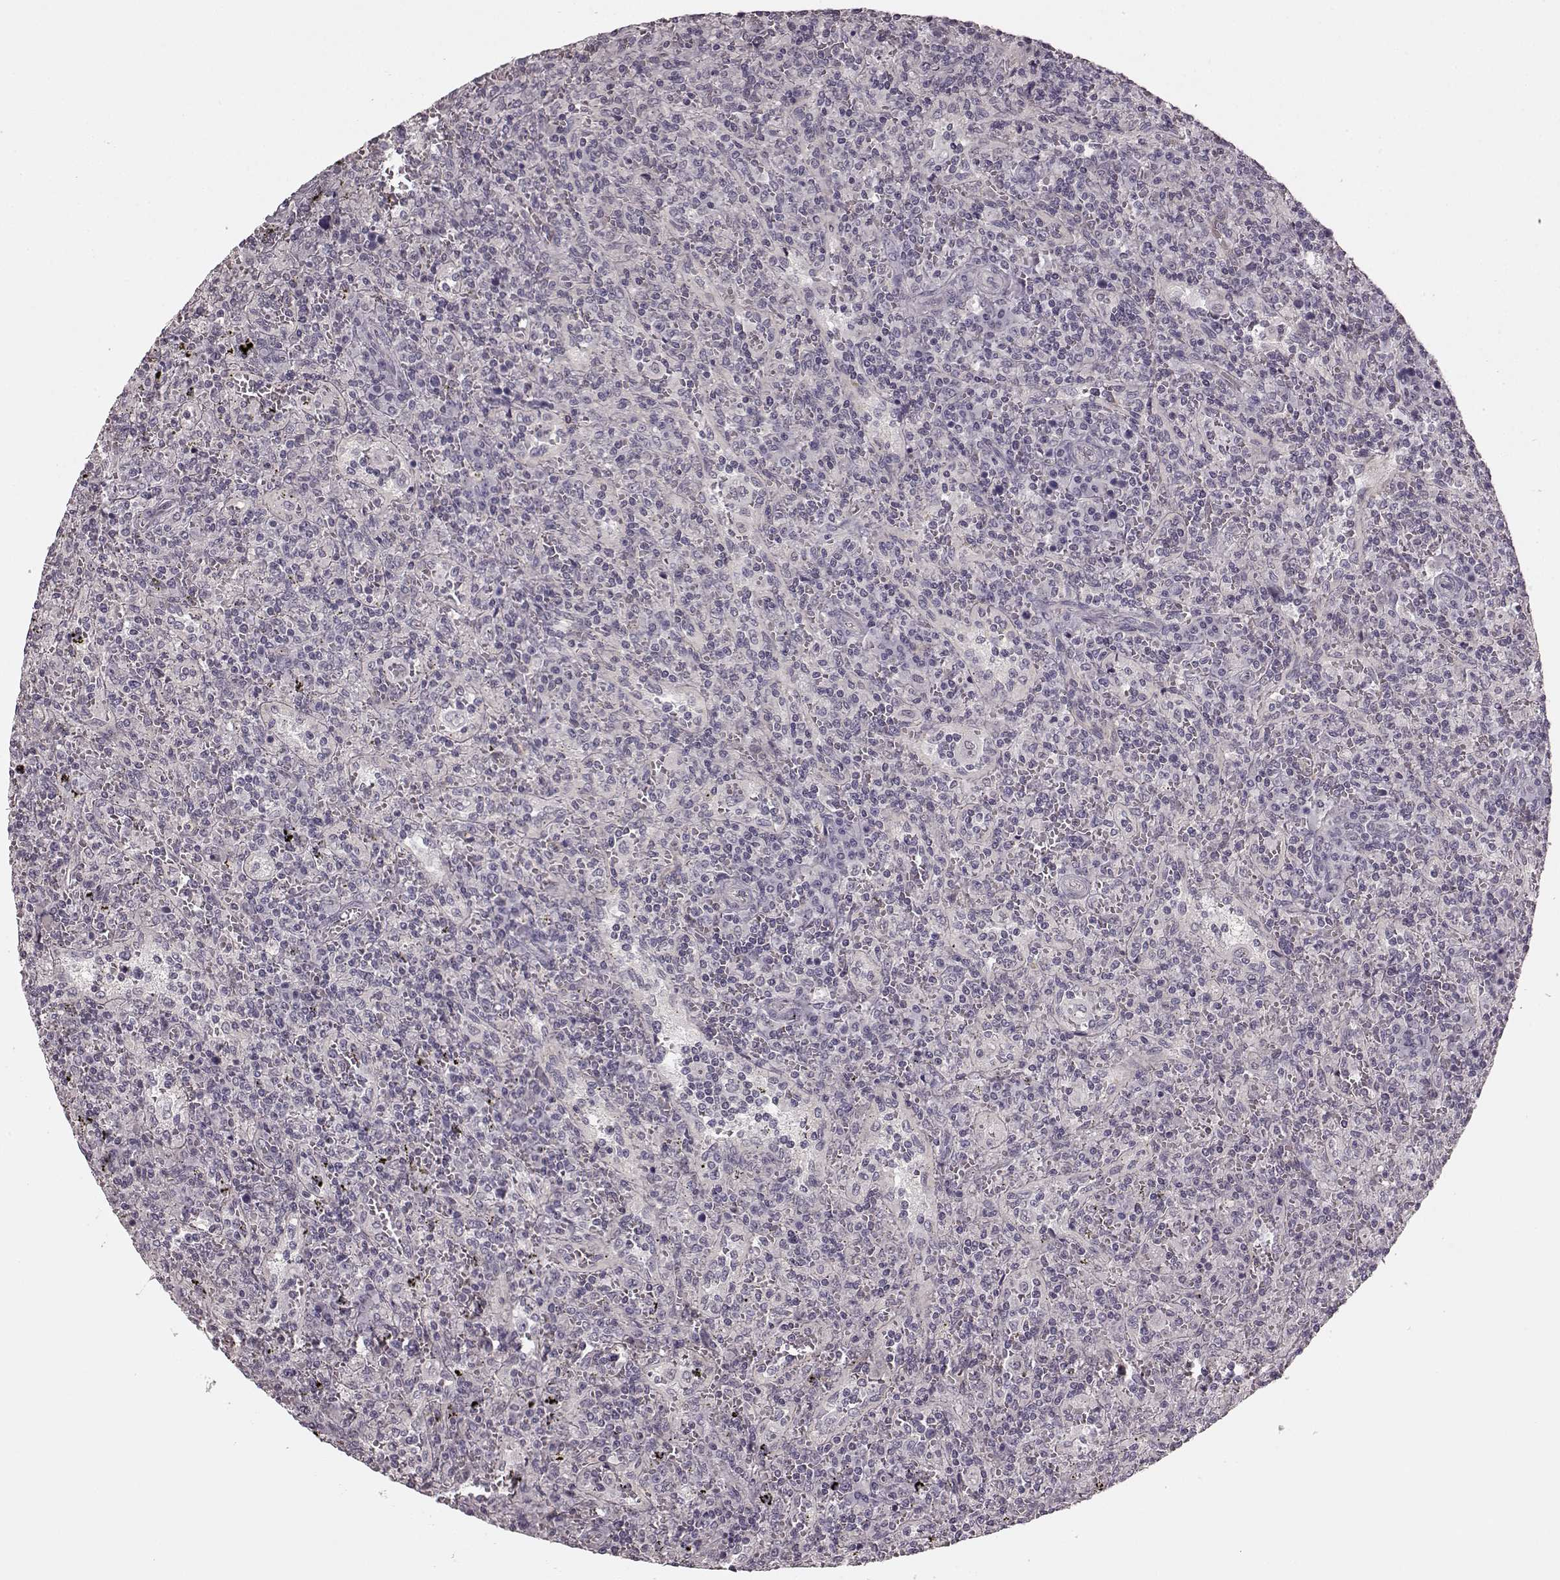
{"staining": {"intensity": "negative", "quantity": "none", "location": "none"}, "tissue": "lymphoma", "cell_type": "Tumor cells", "image_type": "cancer", "snomed": [{"axis": "morphology", "description": "Malignant lymphoma, non-Hodgkin's type, Low grade"}, {"axis": "topography", "description": "Spleen"}], "caption": "This is an IHC image of human lymphoma. There is no staining in tumor cells.", "gene": "PRKCE", "patient": {"sex": "male", "age": 62}}